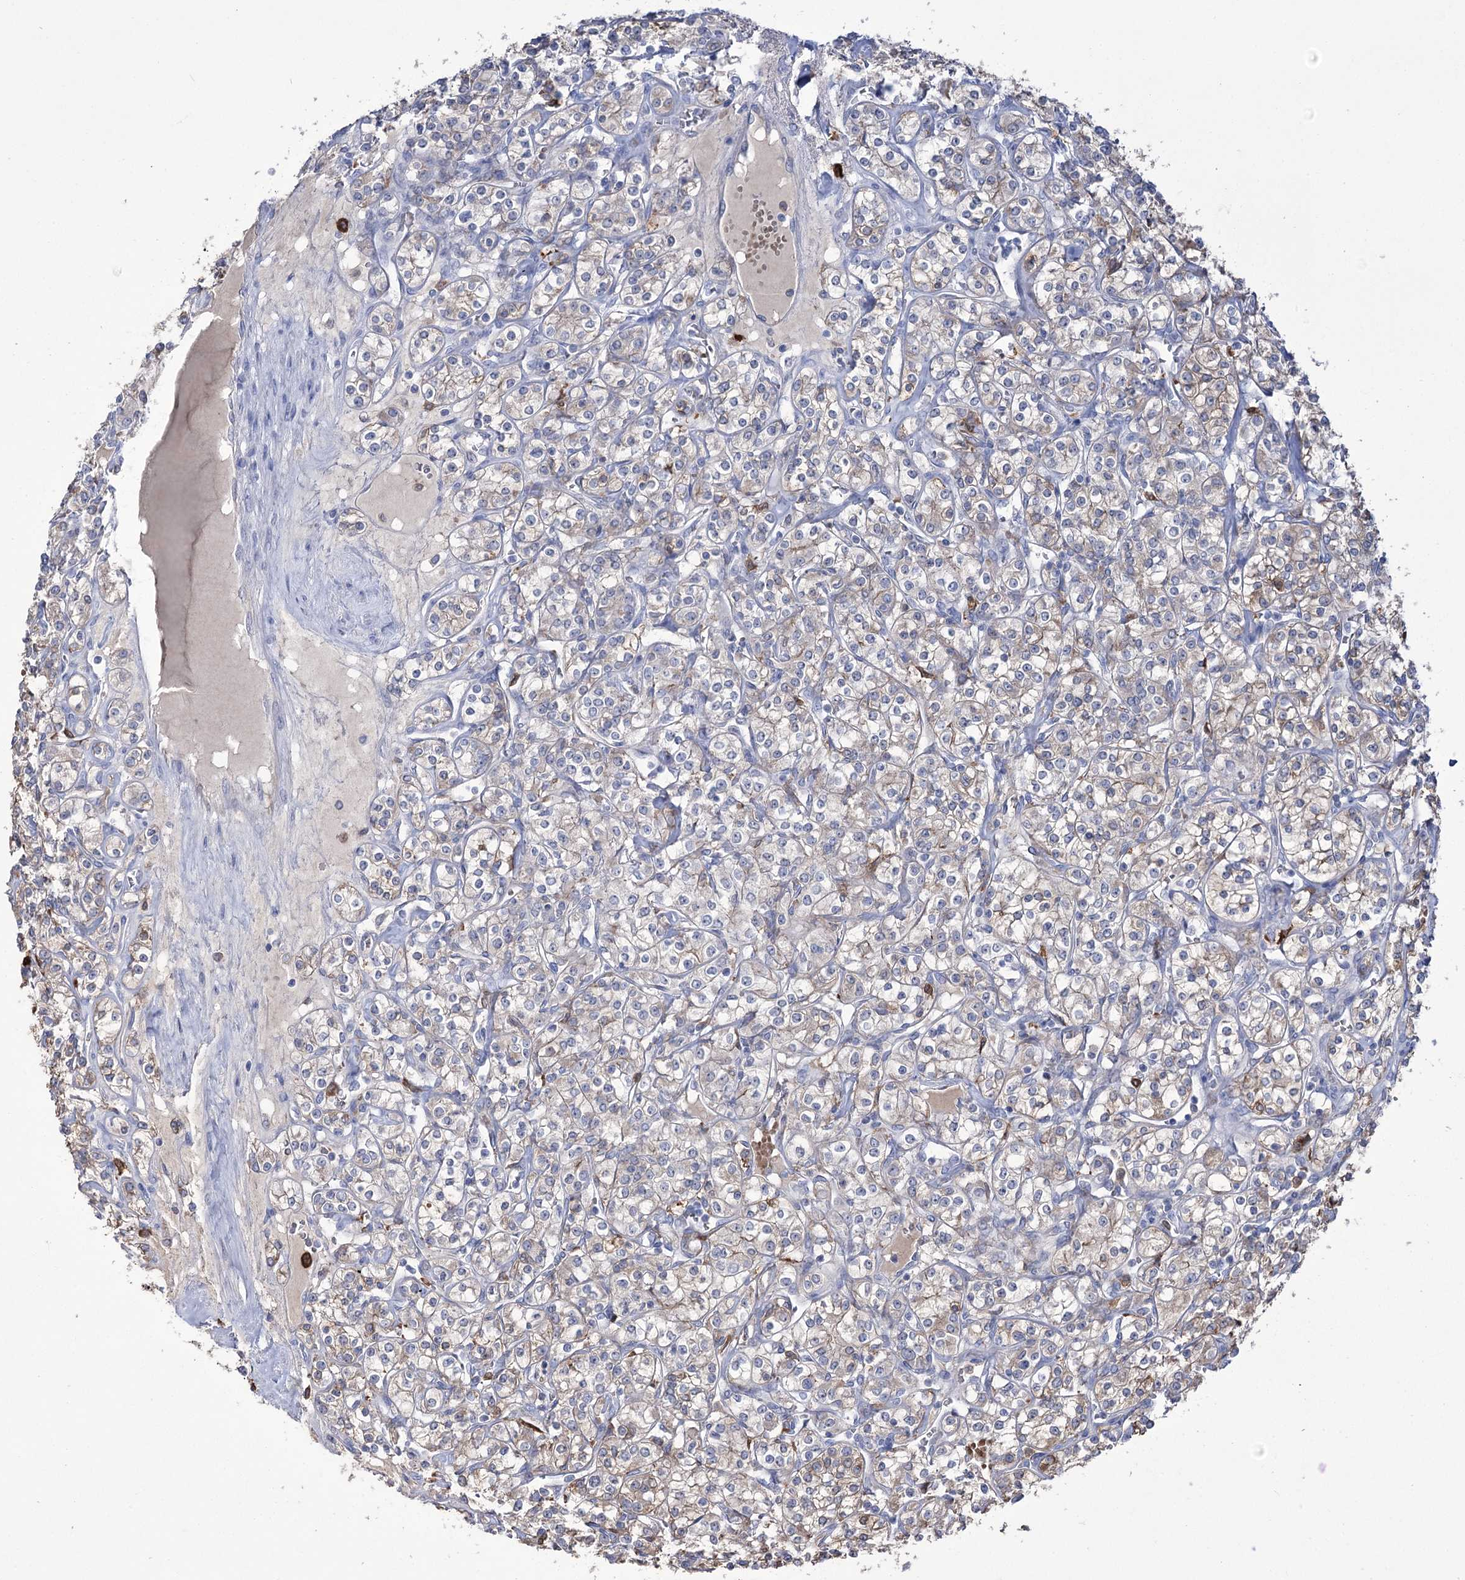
{"staining": {"intensity": "weak", "quantity": "<25%", "location": "cytoplasmic/membranous"}, "tissue": "renal cancer", "cell_type": "Tumor cells", "image_type": "cancer", "snomed": [{"axis": "morphology", "description": "Adenocarcinoma, NOS"}, {"axis": "topography", "description": "Kidney"}], "caption": "Immunohistochemical staining of human renal cancer displays no significant staining in tumor cells.", "gene": "ZNF622", "patient": {"sex": "male", "age": 77}}